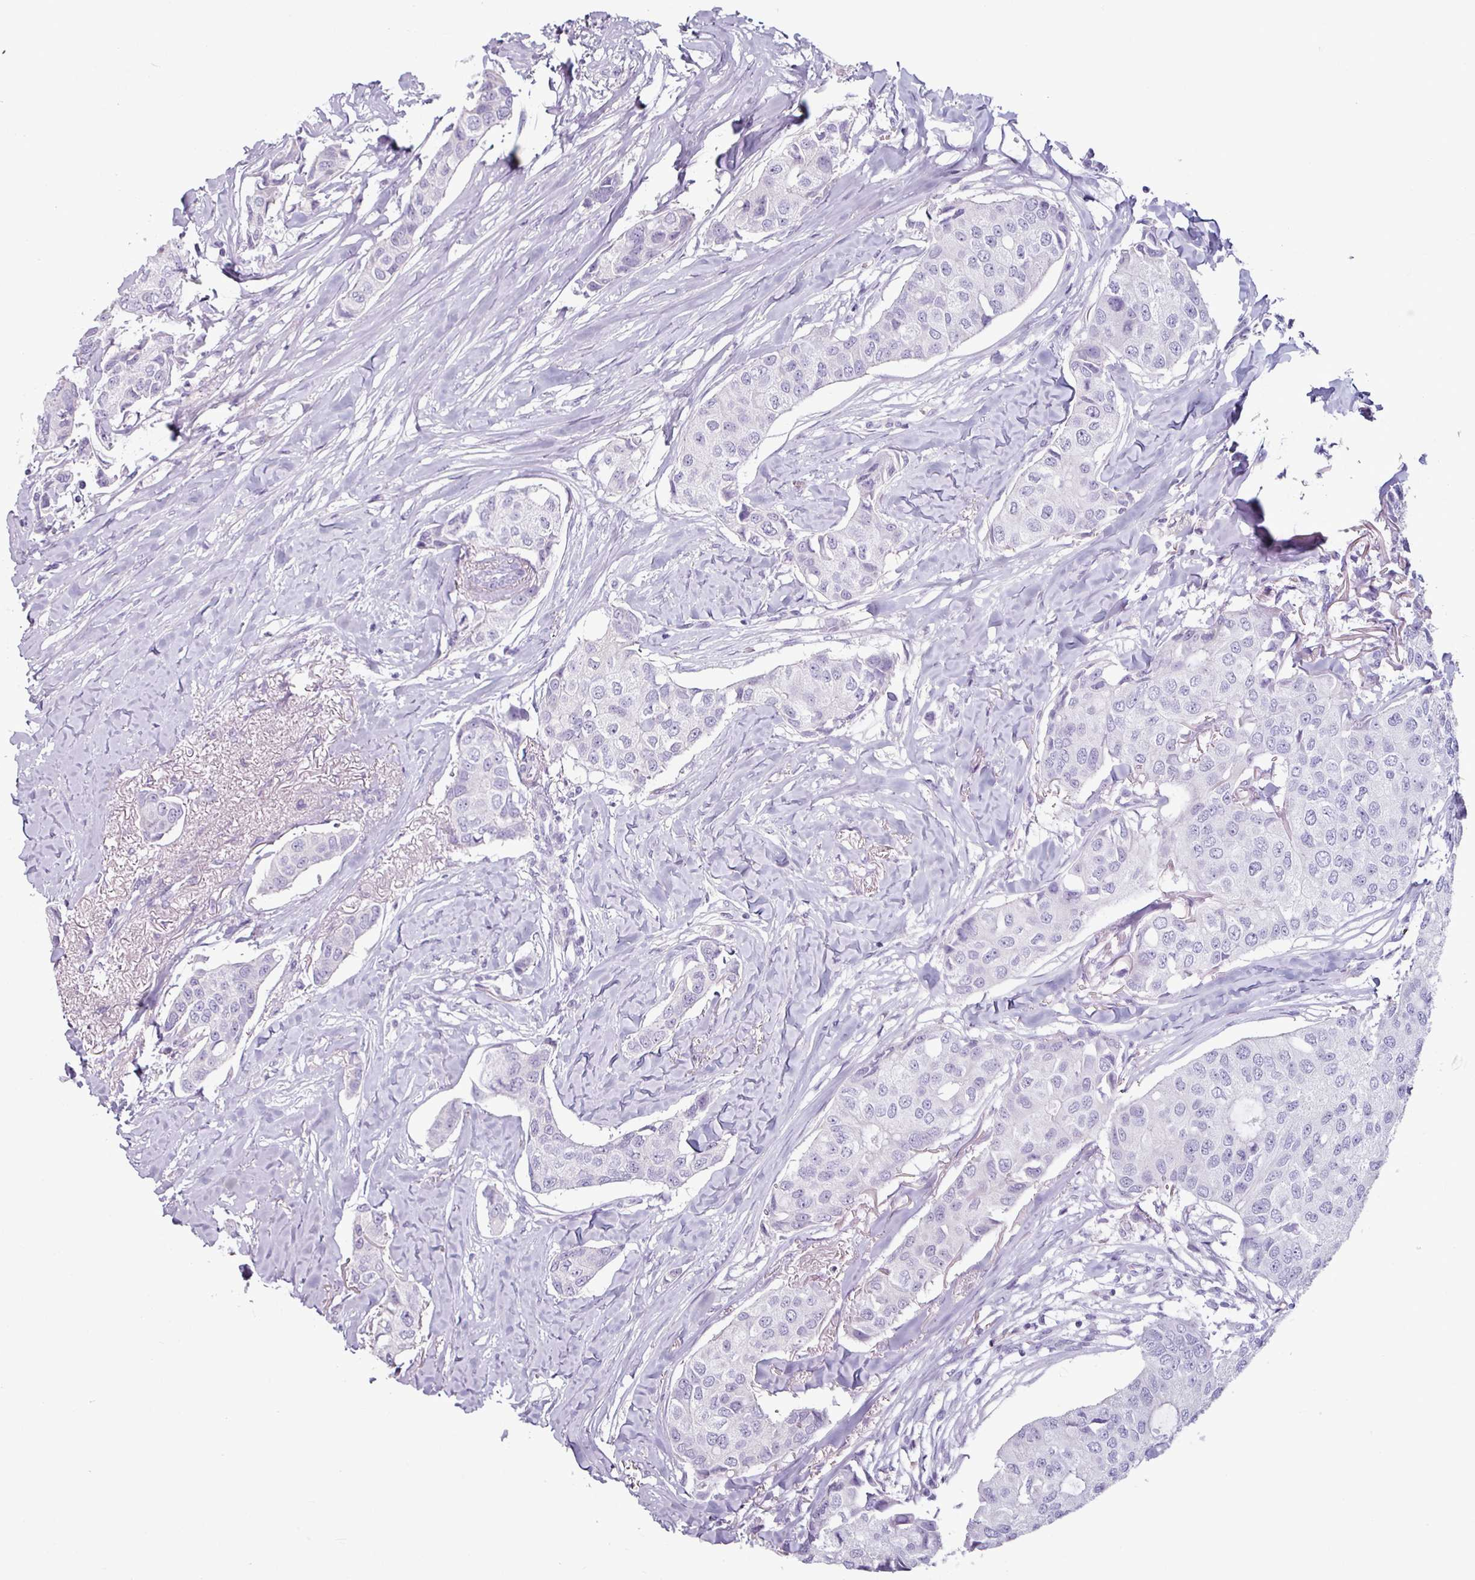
{"staining": {"intensity": "negative", "quantity": "none", "location": "none"}, "tissue": "breast cancer", "cell_type": "Tumor cells", "image_type": "cancer", "snomed": [{"axis": "morphology", "description": "Duct carcinoma"}, {"axis": "topography", "description": "Breast"}], "caption": "An immunohistochemistry histopathology image of breast cancer (infiltrating ductal carcinoma) is shown. There is no staining in tumor cells of breast cancer (infiltrating ductal carcinoma). (DAB immunohistochemistry with hematoxylin counter stain).", "gene": "CLCA1", "patient": {"sex": "female", "age": 80}}